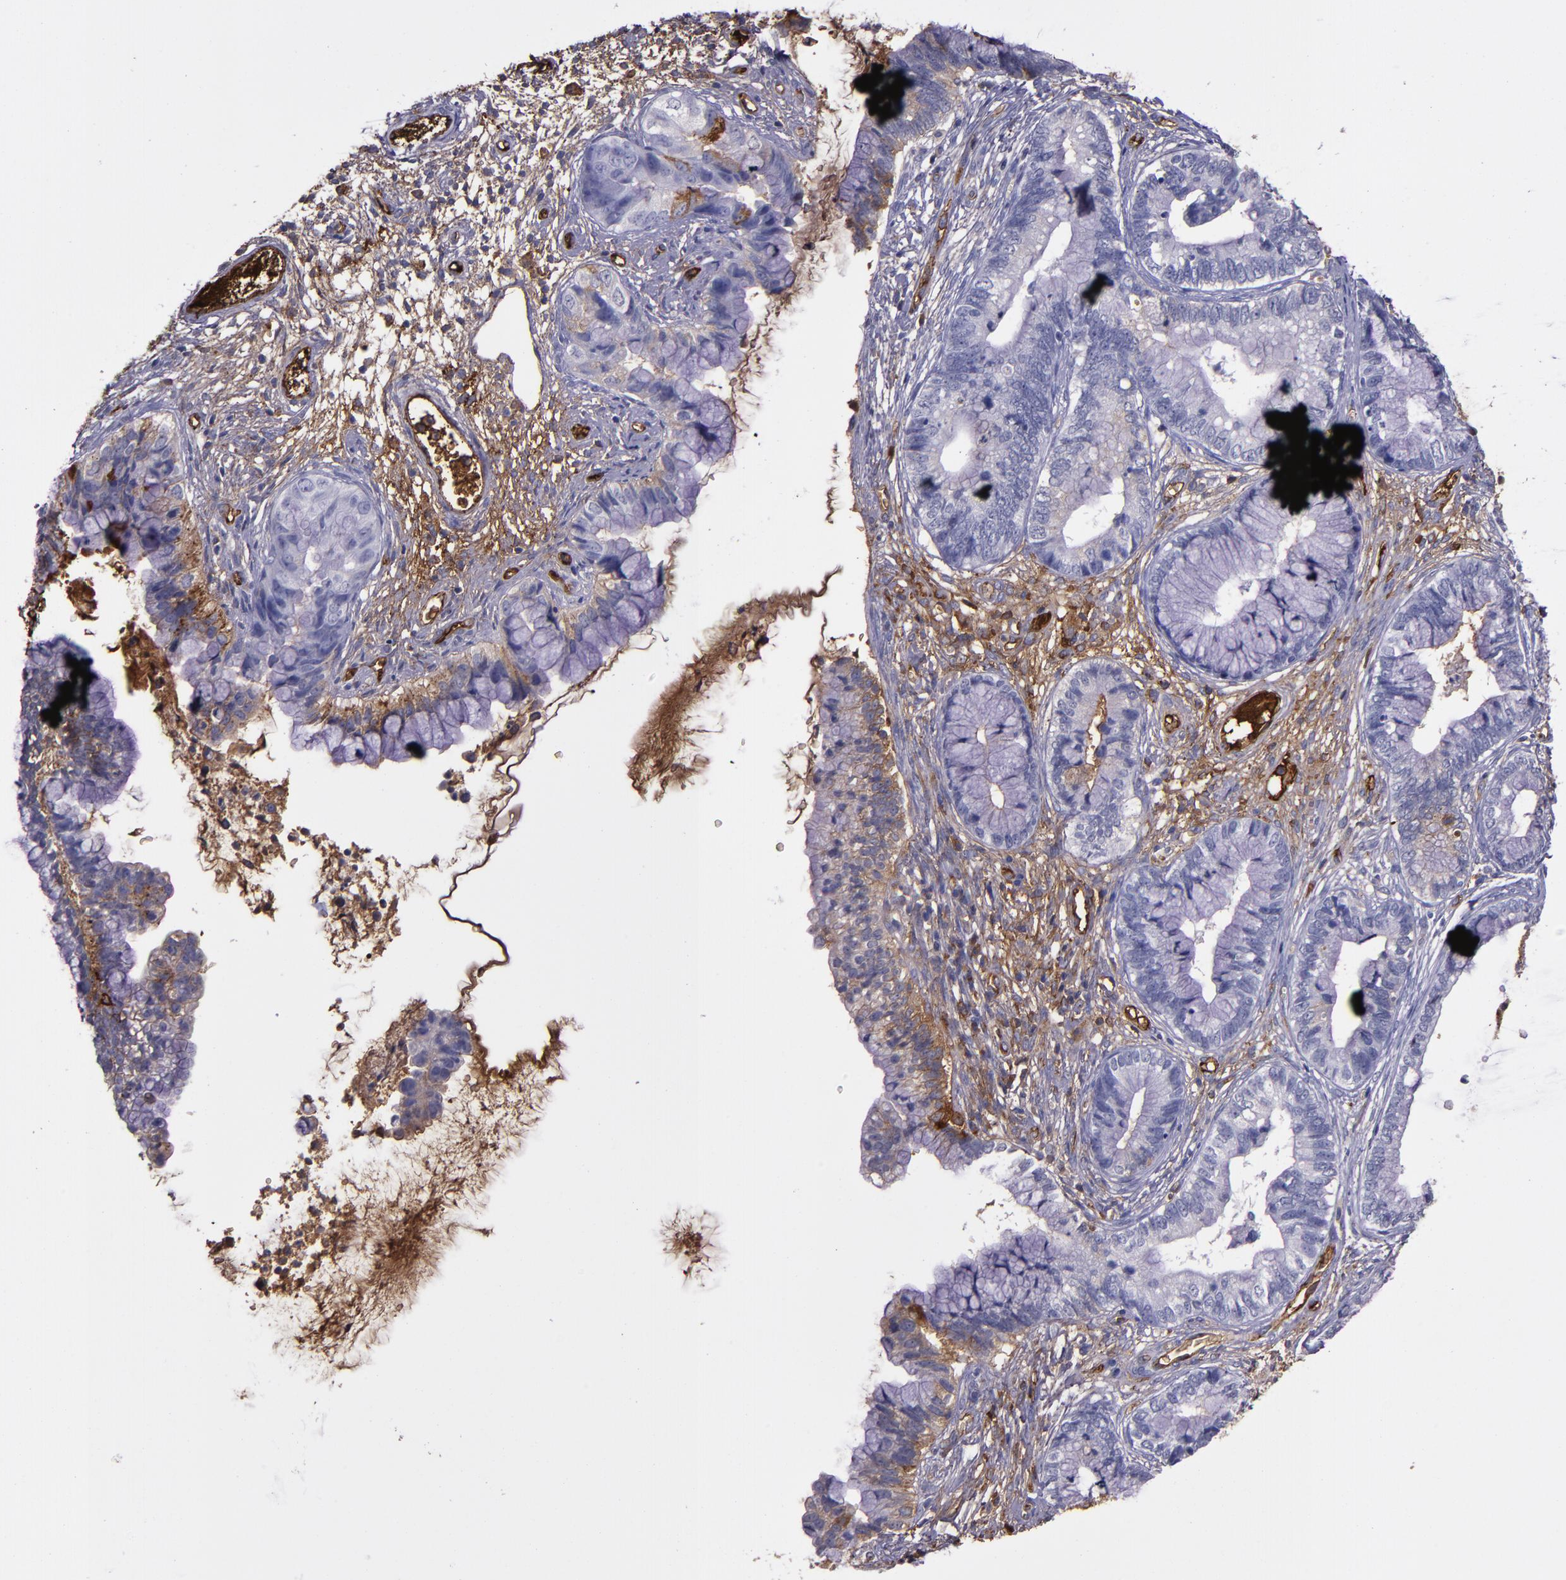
{"staining": {"intensity": "negative", "quantity": "none", "location": "none"}, "tissue": "cervical cancer", "cell_type": "Tumor cells", "image_type": "cancer", "snomed": [{"axis": "morphology", "description": "Adenocarcinoma, NOS"}, {"axis": "topography", "description": "Cervix"}], "caption": "Image shows no protein expression in tumor cells of adenocarcinoma (cervical) tissue.", "gene": "A2M", "patient": {"sex": "female", "age": 44}}